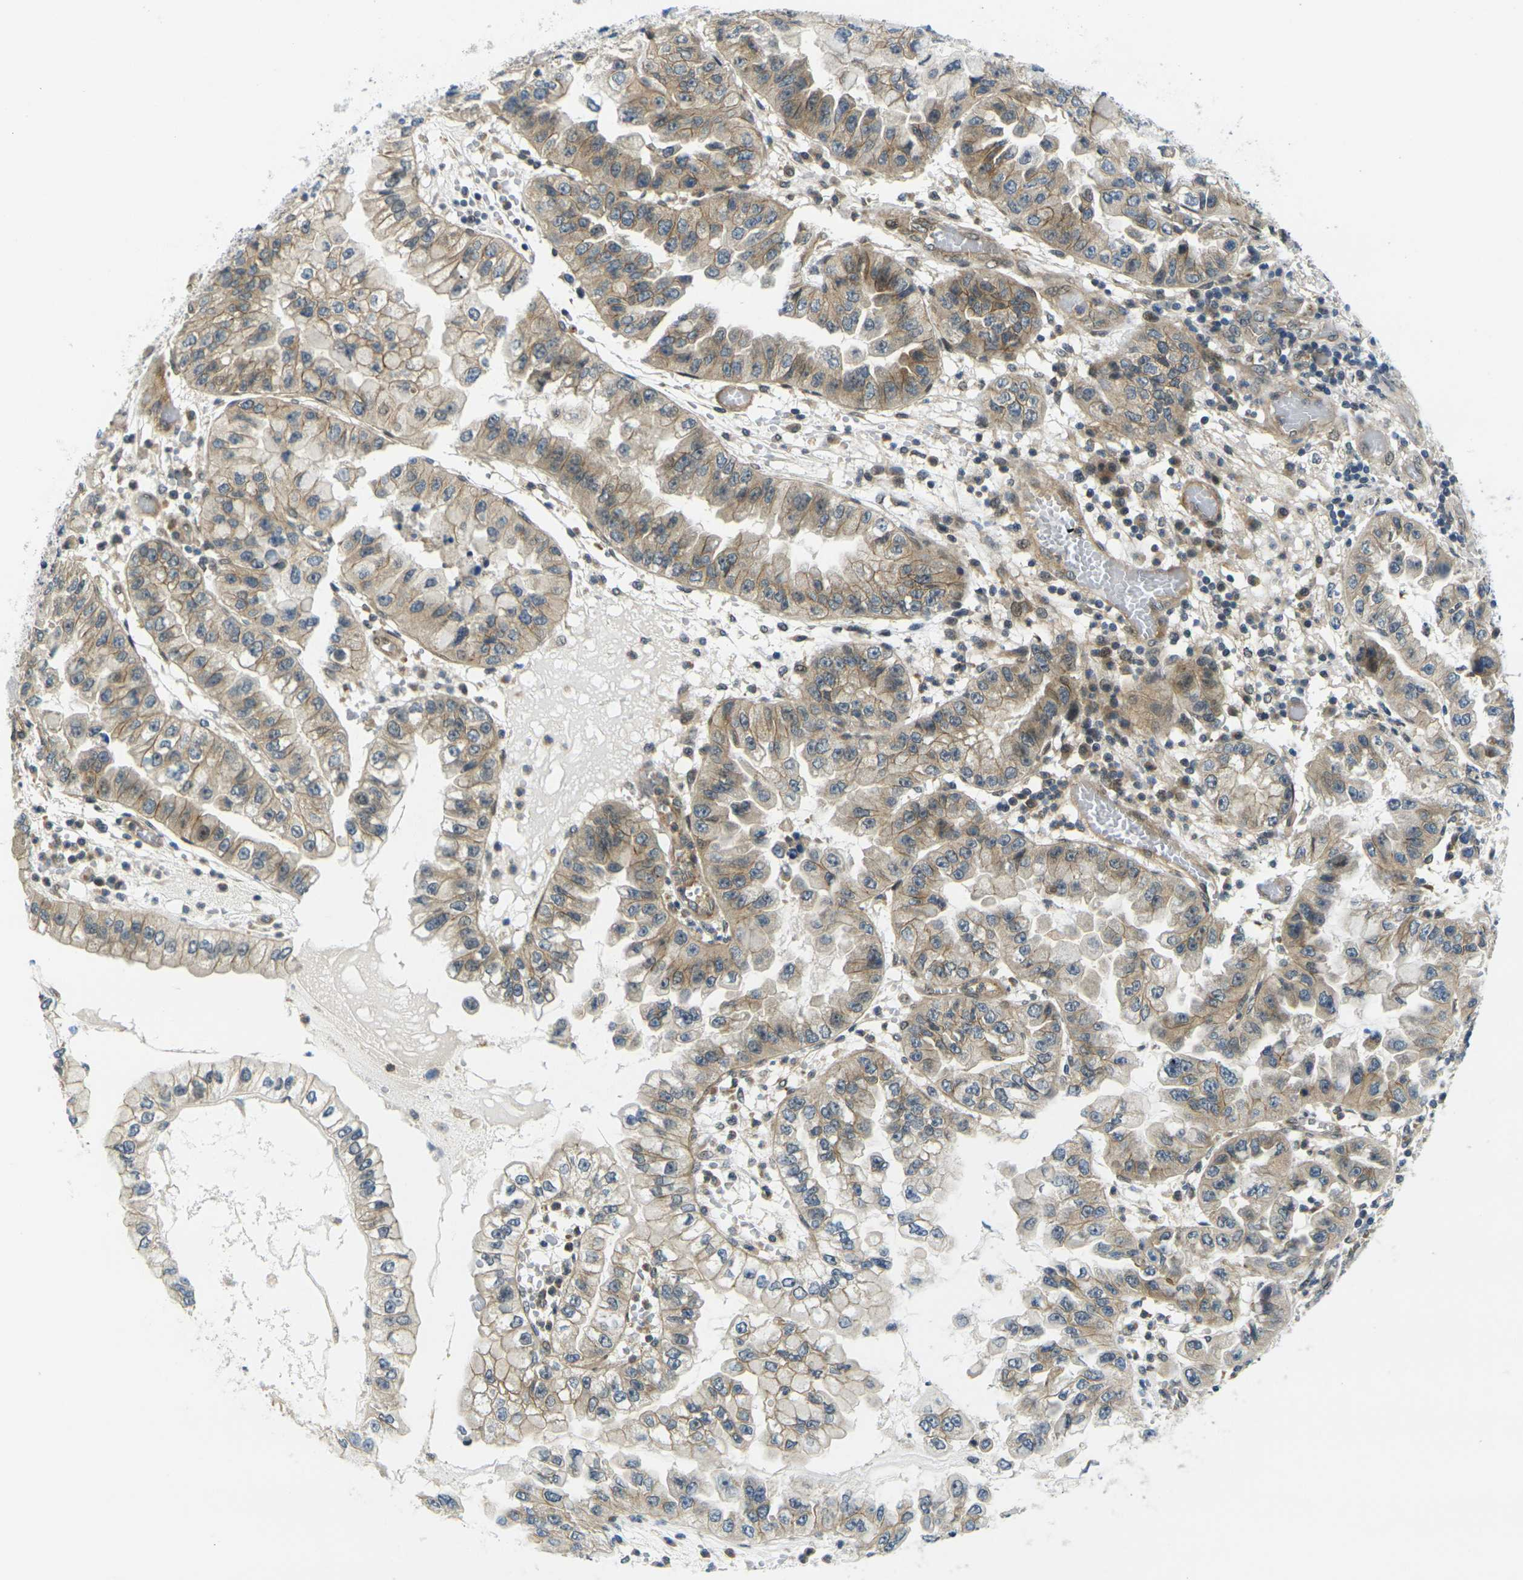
{"staining": {"intensity": "weak", "quantity": ">75%", "location": "cytoplasmic/membranous"}, "tissue": "liver cancer", "cell_type": "Tumor cells", "image_type": "cancer", "snomed": [{"axis": "morphology", "description": "Cholangiocarcinoma"}, {"axis": "topography", "description": "Liver"}], "caption": "Liver cholangiocarcinoma was stained to show a protein in brown. There is low levels of weak cytoplasmic/membranous positivity in approximately >75% of tumor cells.", "gene": "KCTD10", "patient": {"sex": "female", "age": 79}}